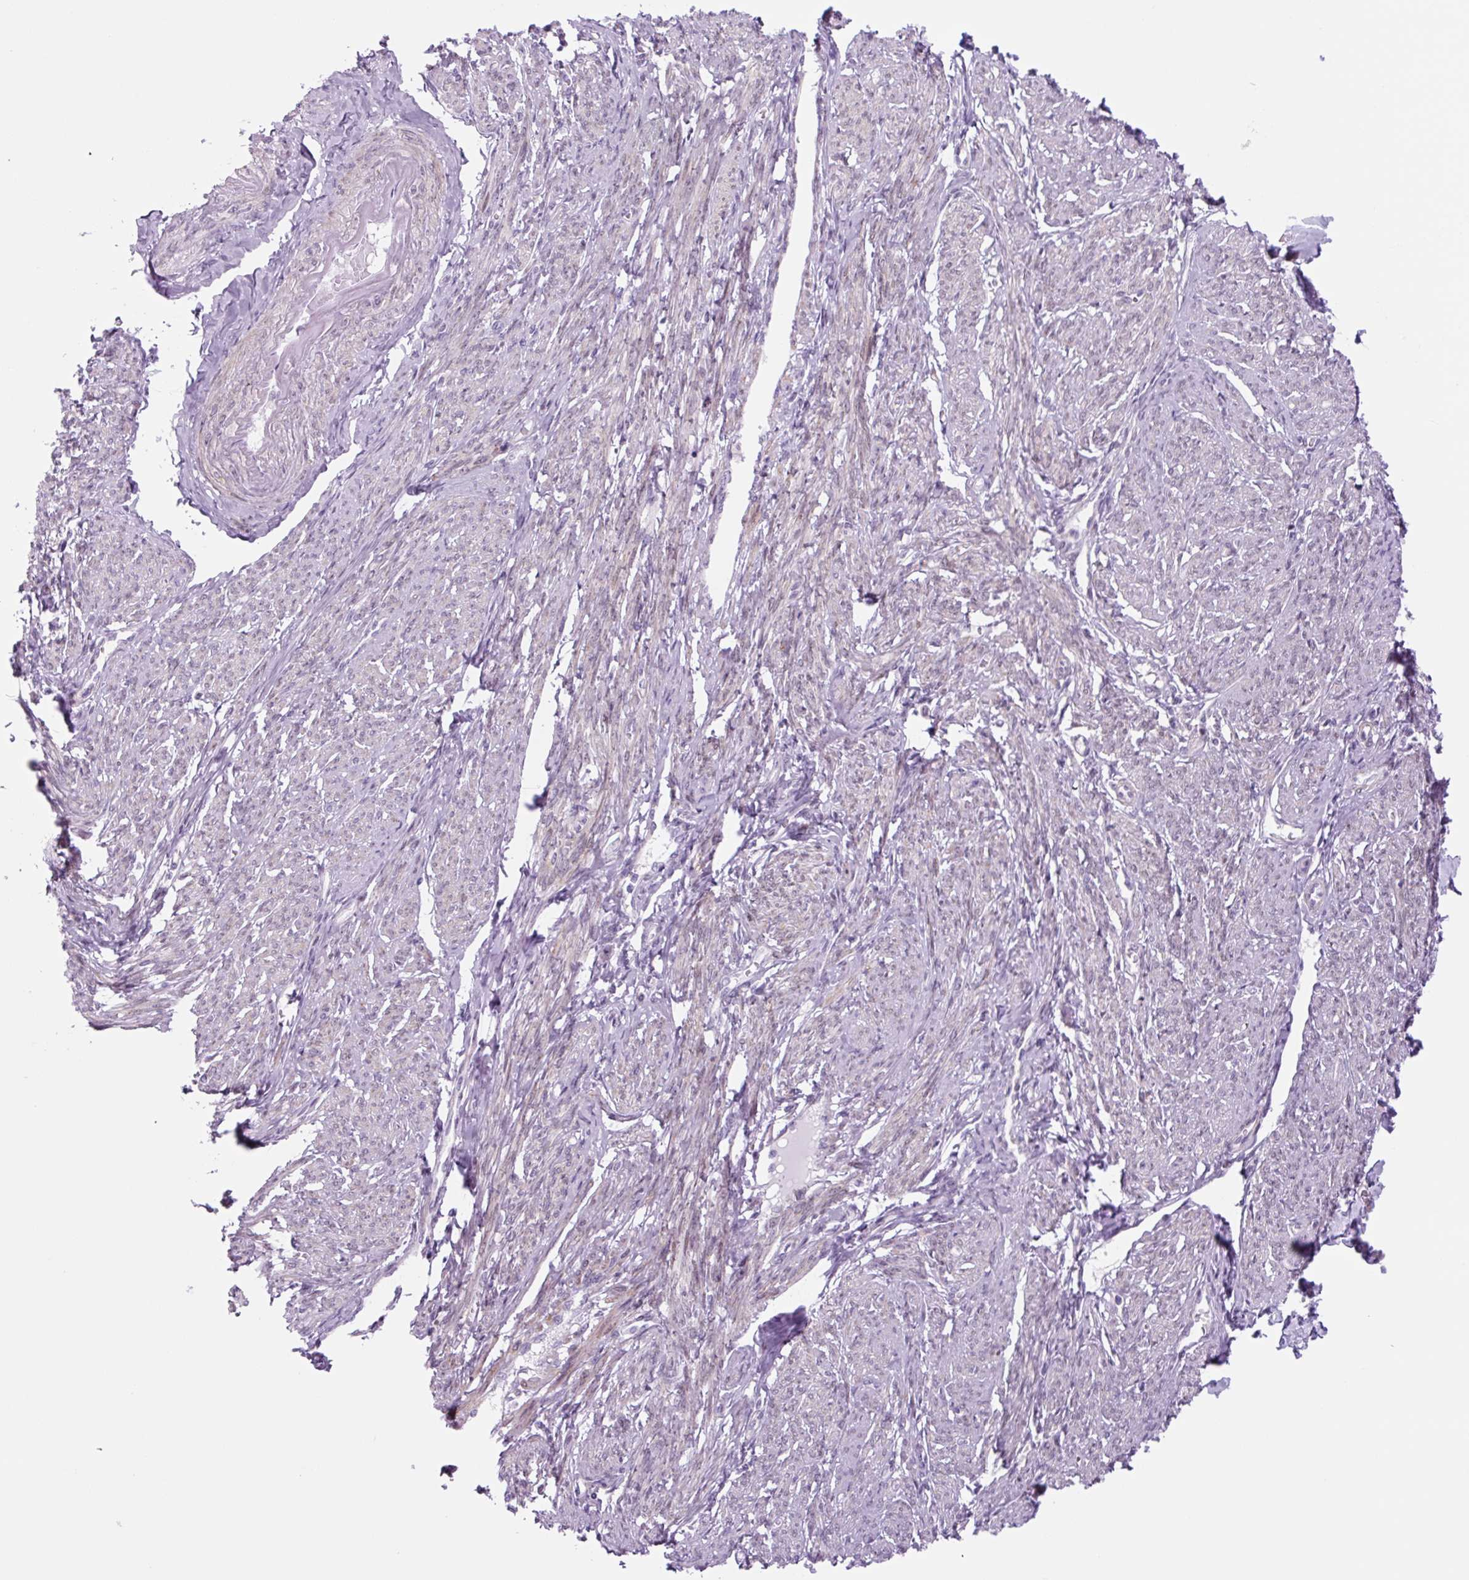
{"staining": {"intensity": "moderate", "quantity": "25%-75%", "location": "cytoplasmic/membranous,nuclear"}, "tissue": "smooth muscle", "cell_type": "Smooth muscle cells", "image_type": "normal", "snomed": [{"axis": "morphology", "description": "Normal tissue, NOS"}, {"axis": "topography", "description": "Smooth muscle"}], "caption": "Protein positivity by immunohistochemistry reveals moderate cytoplasmic/membranous,nuclear staining in about 25%-75% of smooth muscle cells in unremarkable smooth muscle. (Stains: DAB (3,3'-diaminobenzidine) in brown, nuclei in blue, Microscopy: brightfield microscopy at high magnification).", "gene": "RRS1", "patient": {"sex": "female", "age": 65}}